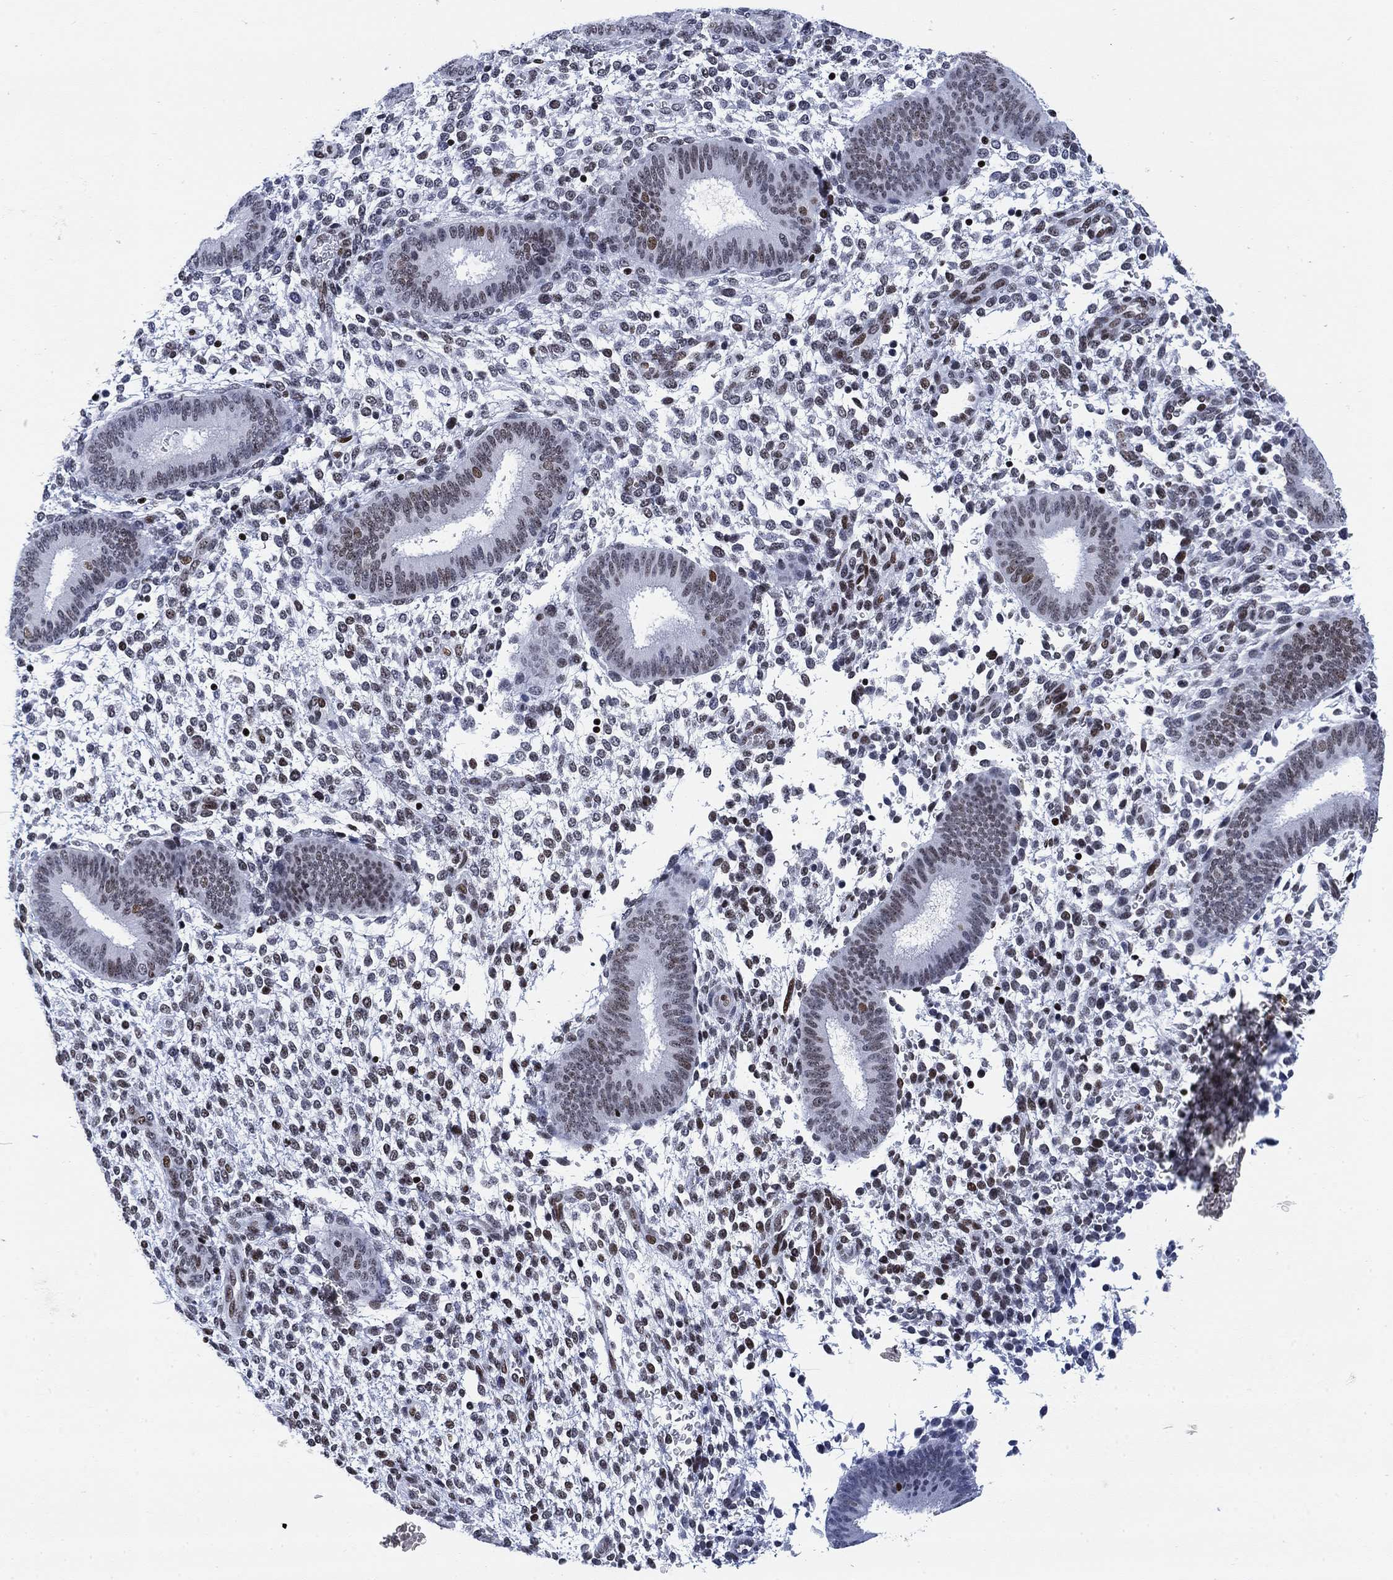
{"staining": {"intensity": "moderate", "quantity": "<25%", "location": "nuclear"}, "tissue": "endometrium", "cell_type": "Cells in endometrial stroma", "image_type": "normal", "snomed": [{"axis": "morphology", "description": "Normal tissue, NOS"}, {"axis": "topography", "description": "Endometrium"}], "caption": "IHC histopathology image of benign endometrium stained for a protein (brown), which demonstrates low levels of moderate nuclear staining in about <25% of cells in endometrial stroma.", "gene": "H1", "patient": {"sex": "female", "age": 39}}